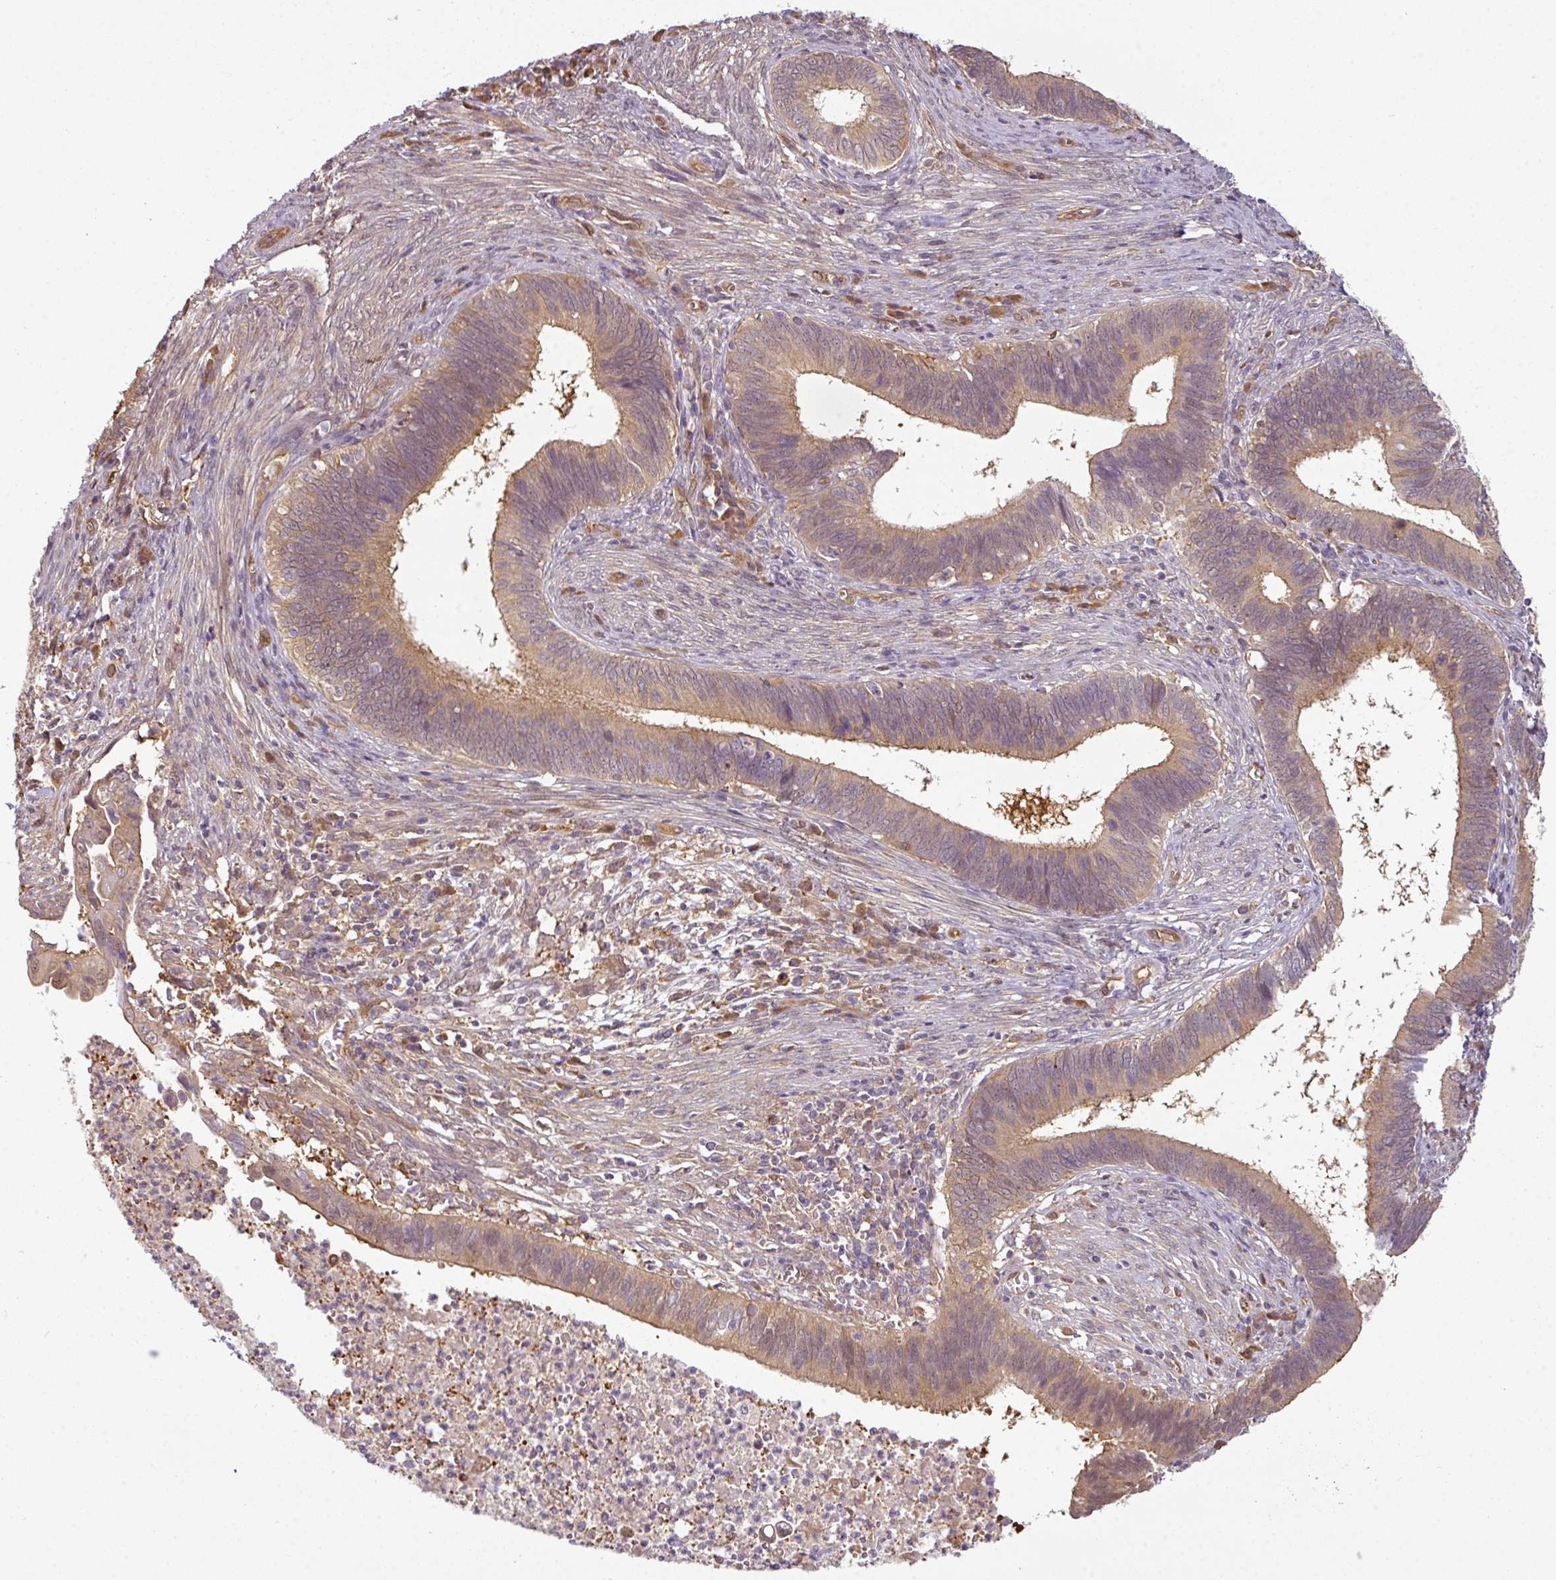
{"staining": {"intensity": "weak", "quantity": "25%-75%", "location": "cytoplasmic/membranous"}, "tissue": "cervical cancer", "cell_type": "Tumor cells", "image_type": "cancer", "snomed": [{"axis": "morphology", "description": "Adenocarcinoma, NOS"}, {"axis": "topography", "description": "Cervix"}], "caption": "Protein staining shows weak cytoplasmic/membranous positivity in approximately 25%-75% of tumor cells in adenocarcinoma (cervical). Nuclei are stained in blue.", "gene": "ANKRD18A", "patient": {"sex": "female", "age": 42}}